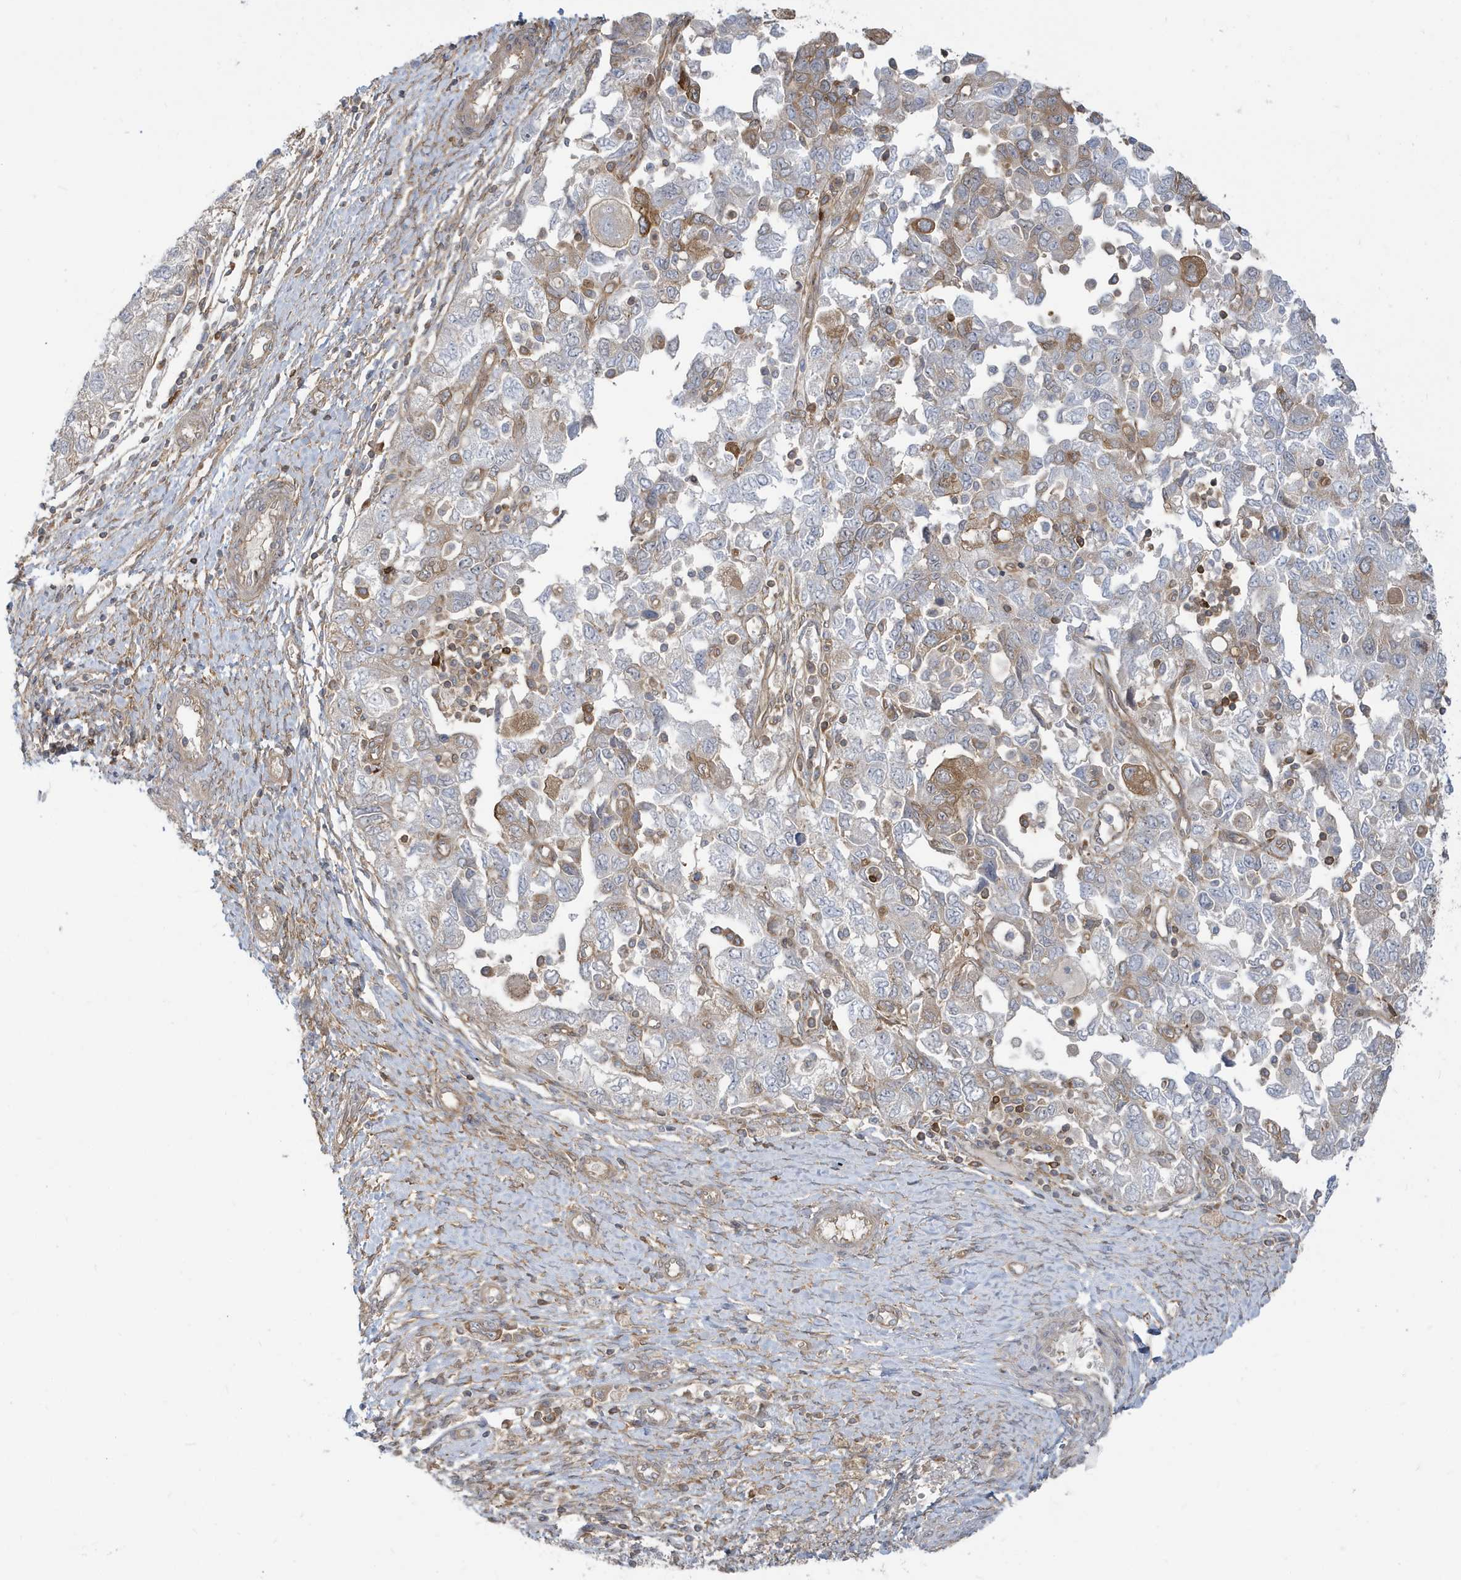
{"staining": {"intensity": "moderate", "quantity": "<25%", "location": "cytoplasmic/membranous"}, "tissue": "ovarian cancer", "cell_type": "Tumor cells", "image_type": "cancer", "snomed": [{"axis": "morphology", "description": "Carcinoma, NOS"}, {"axis": "morphology", "description": "Cystadenocarcinoma, serous, NOS"}, {"axis": "topography", "description": "Ovary"}], "caption": "A micrograph of human carcinoma (ovarian) stained for a protein reveals moderate cytoplasmic/membranous brown staining in tumor cells.", "gene": "STAM", "patient": {"sex": "female", "age": 69}}